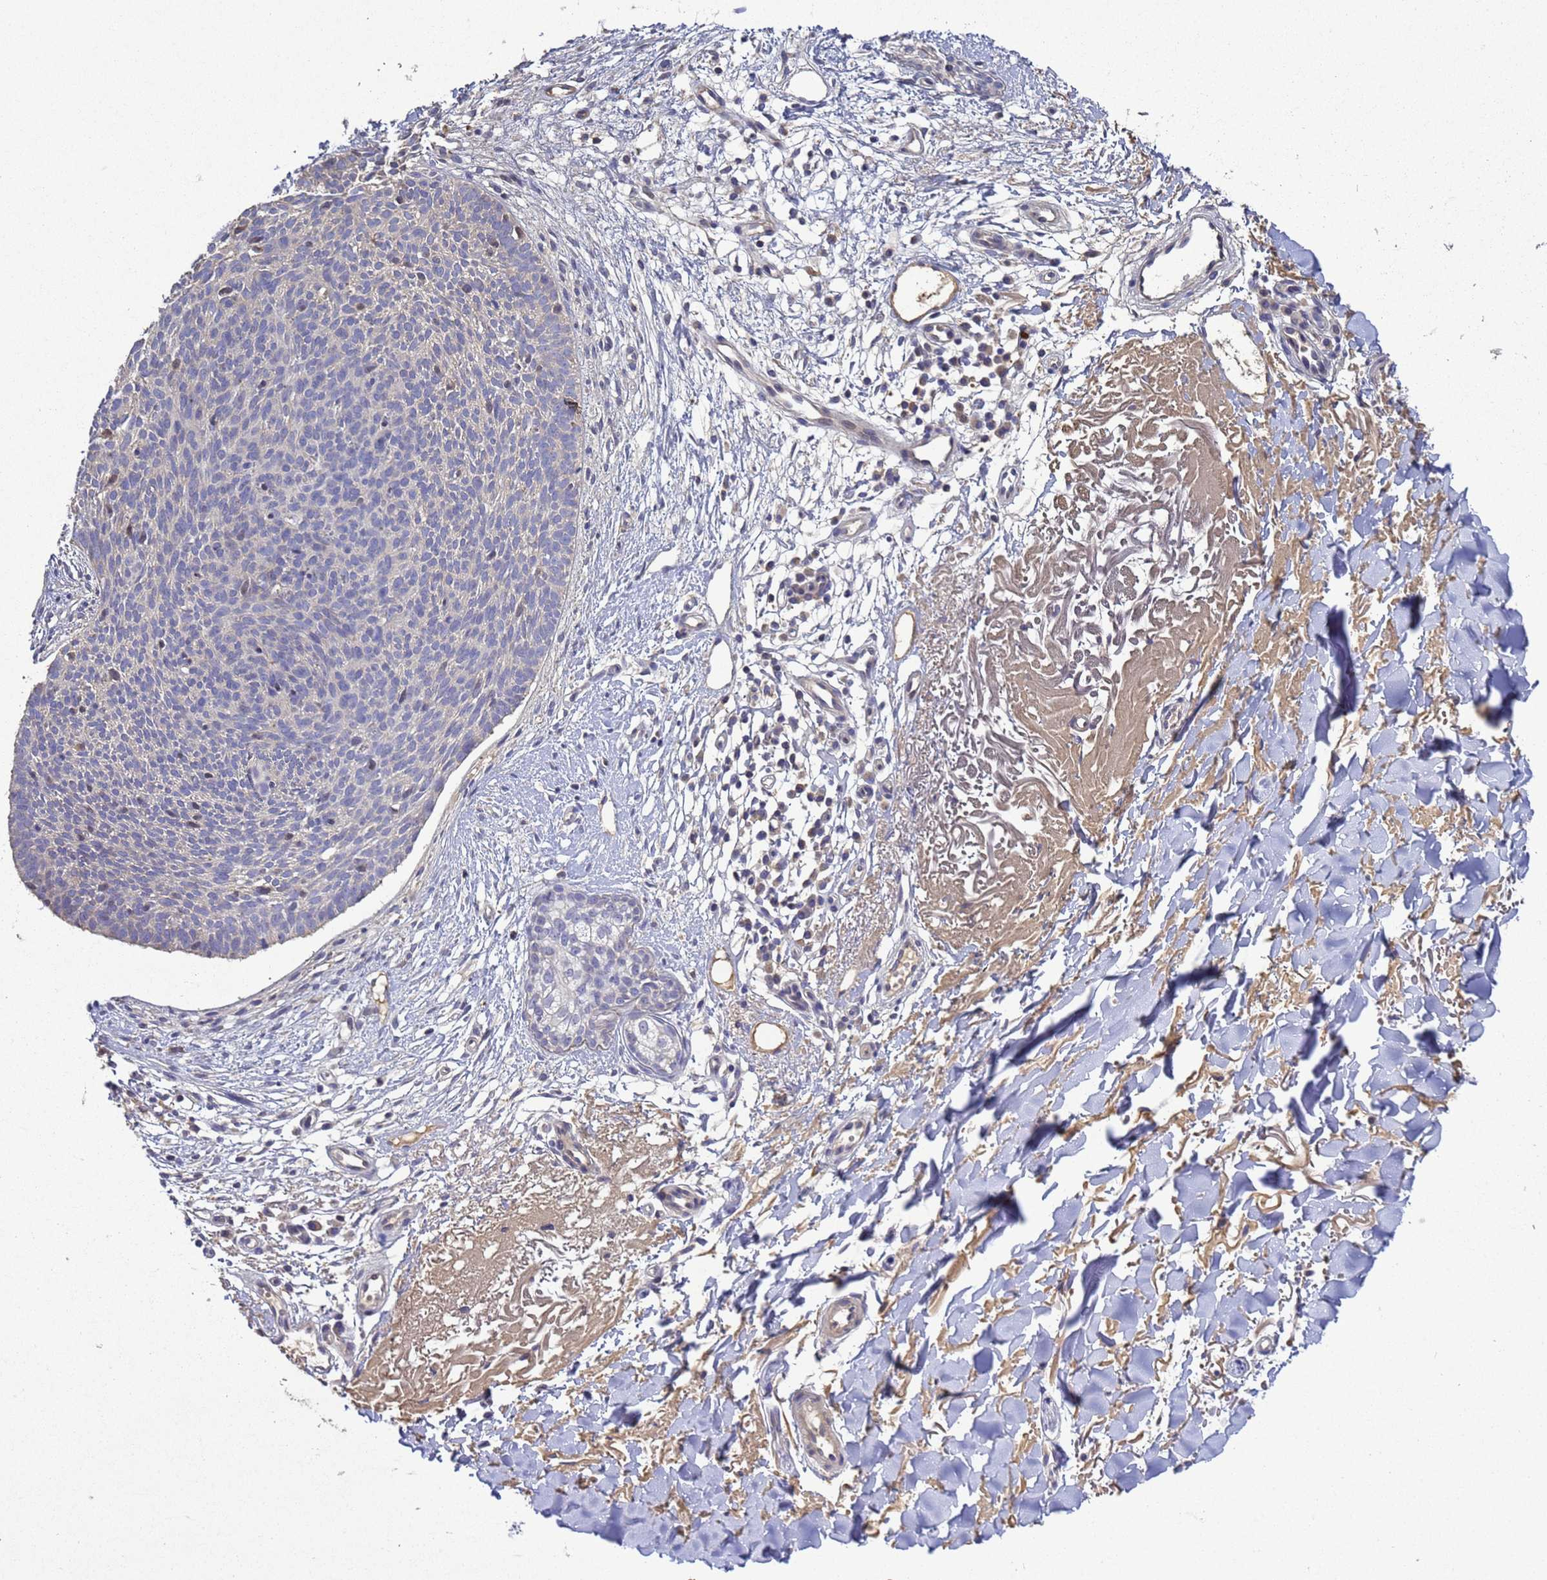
{"staining": {"intensity": "negative", "quantity": "none", "location": "none"}, "tissue": "skin cancer", "cell_type": "Tumor cells", "image_type": "cancer", "snomed": [{"axis": "morphology", "description": "Basal cell carcinoma"}, {"axis": "topography", "description": "Skin"}], "caption": "Immunohistochemical staining of human skin basal cell carcinoma demonstrates no significant positivity in tumor cells.", "gene": "TBCD", "patient": {"sex": "male", "age": 84}}